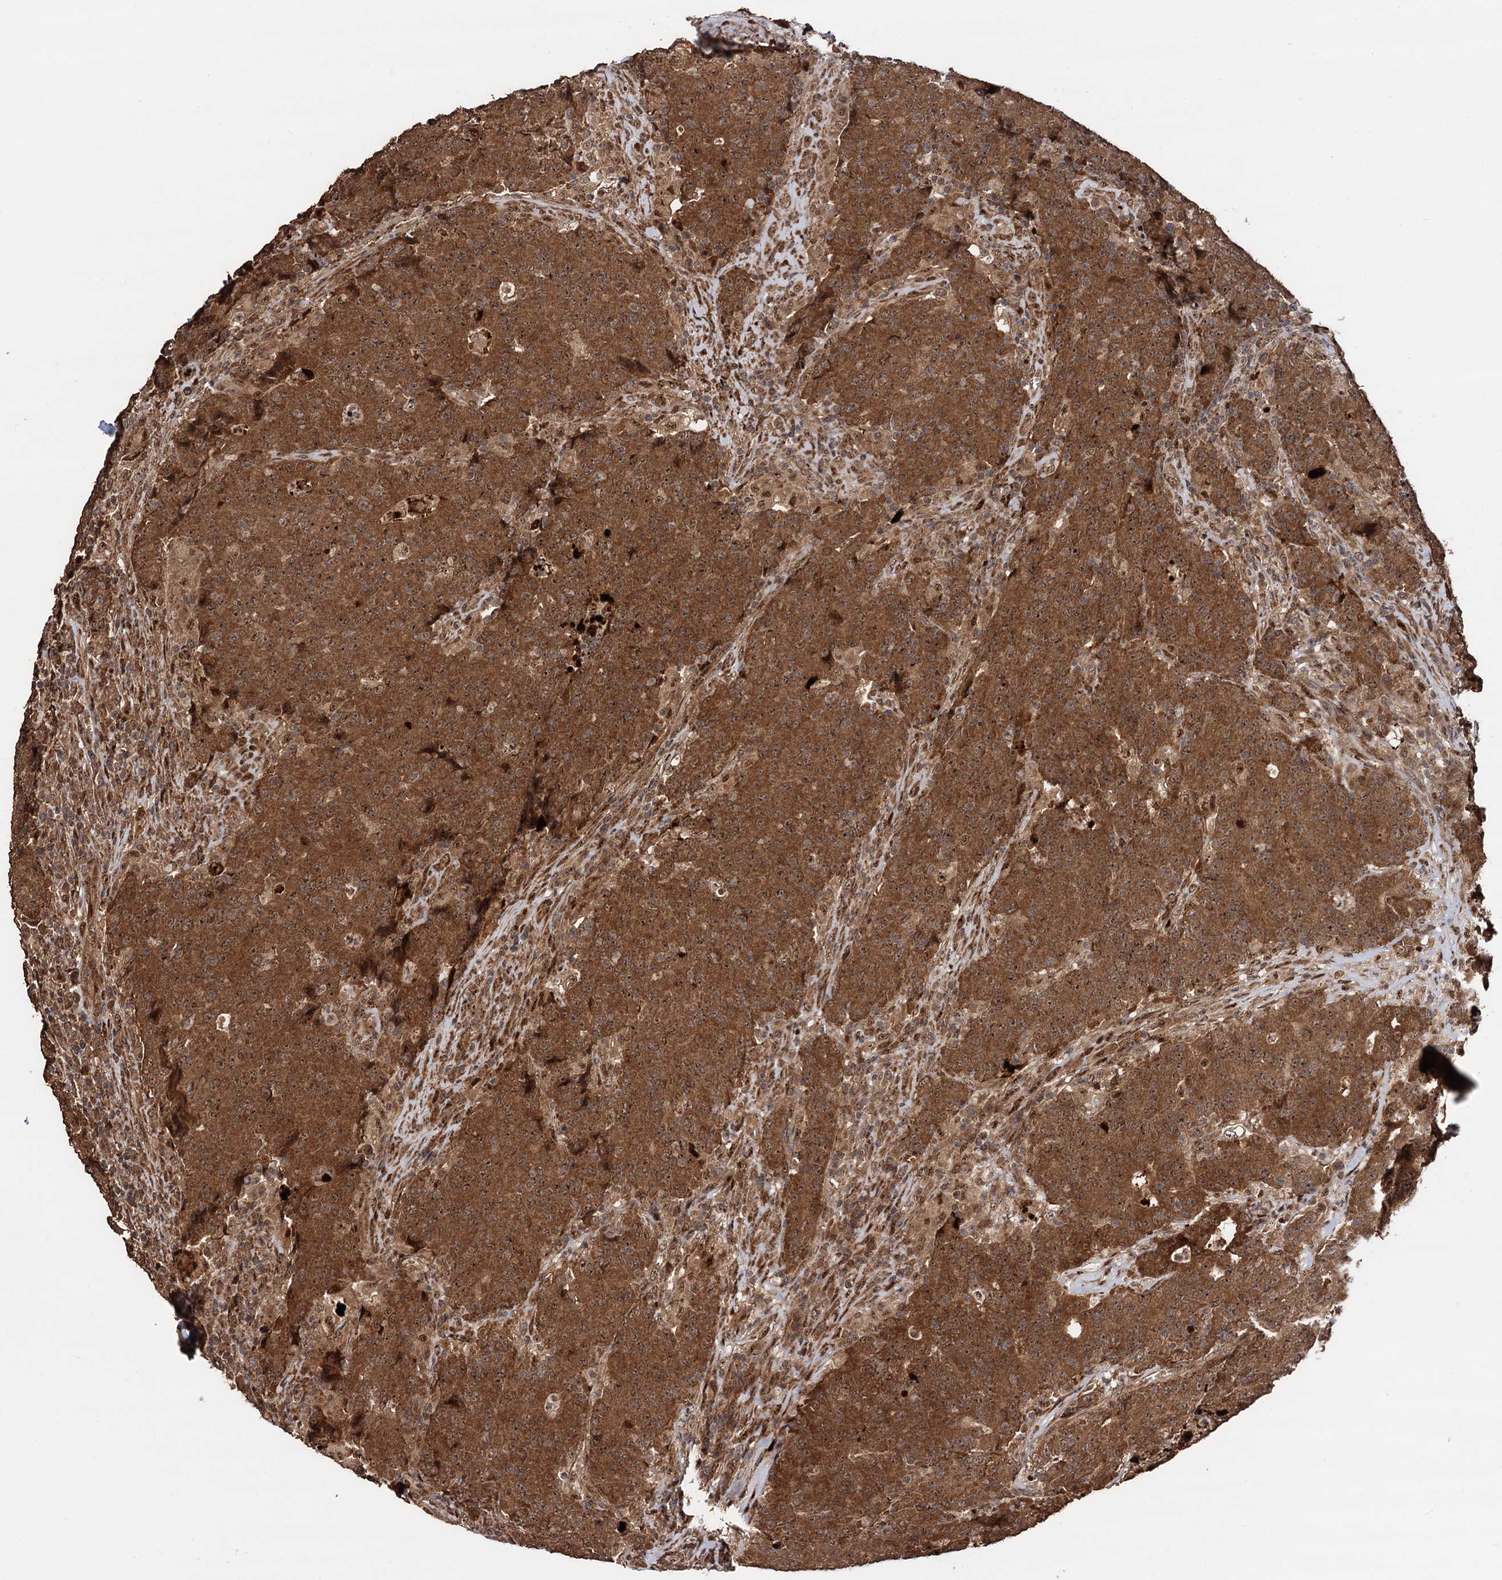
{"staining": {"intensity": "moderate", "quantity": ">75%", "location": "cytoplasmic/membranous,nuclear"}, "tissue": "colorectal cancer", "cell_type": "Tumor cells", "image_type": "cancer", "snomed": [{"axis": "morphology", "description": "Adenocarcinoma, NOS"}, {"axis": "topography", "description": "Colon"}], "caption": "Colorectal cancer was stained to show a protein in brown. There is medium levels of moderate cytoplasmic/membranous and nuclear expression in about >75% of tumor cells. The protein of interest is shown in brown color, while the nuclei are stained blue.", "gene": "PIGB", "patient": {"sex": "female", "age": 75}}